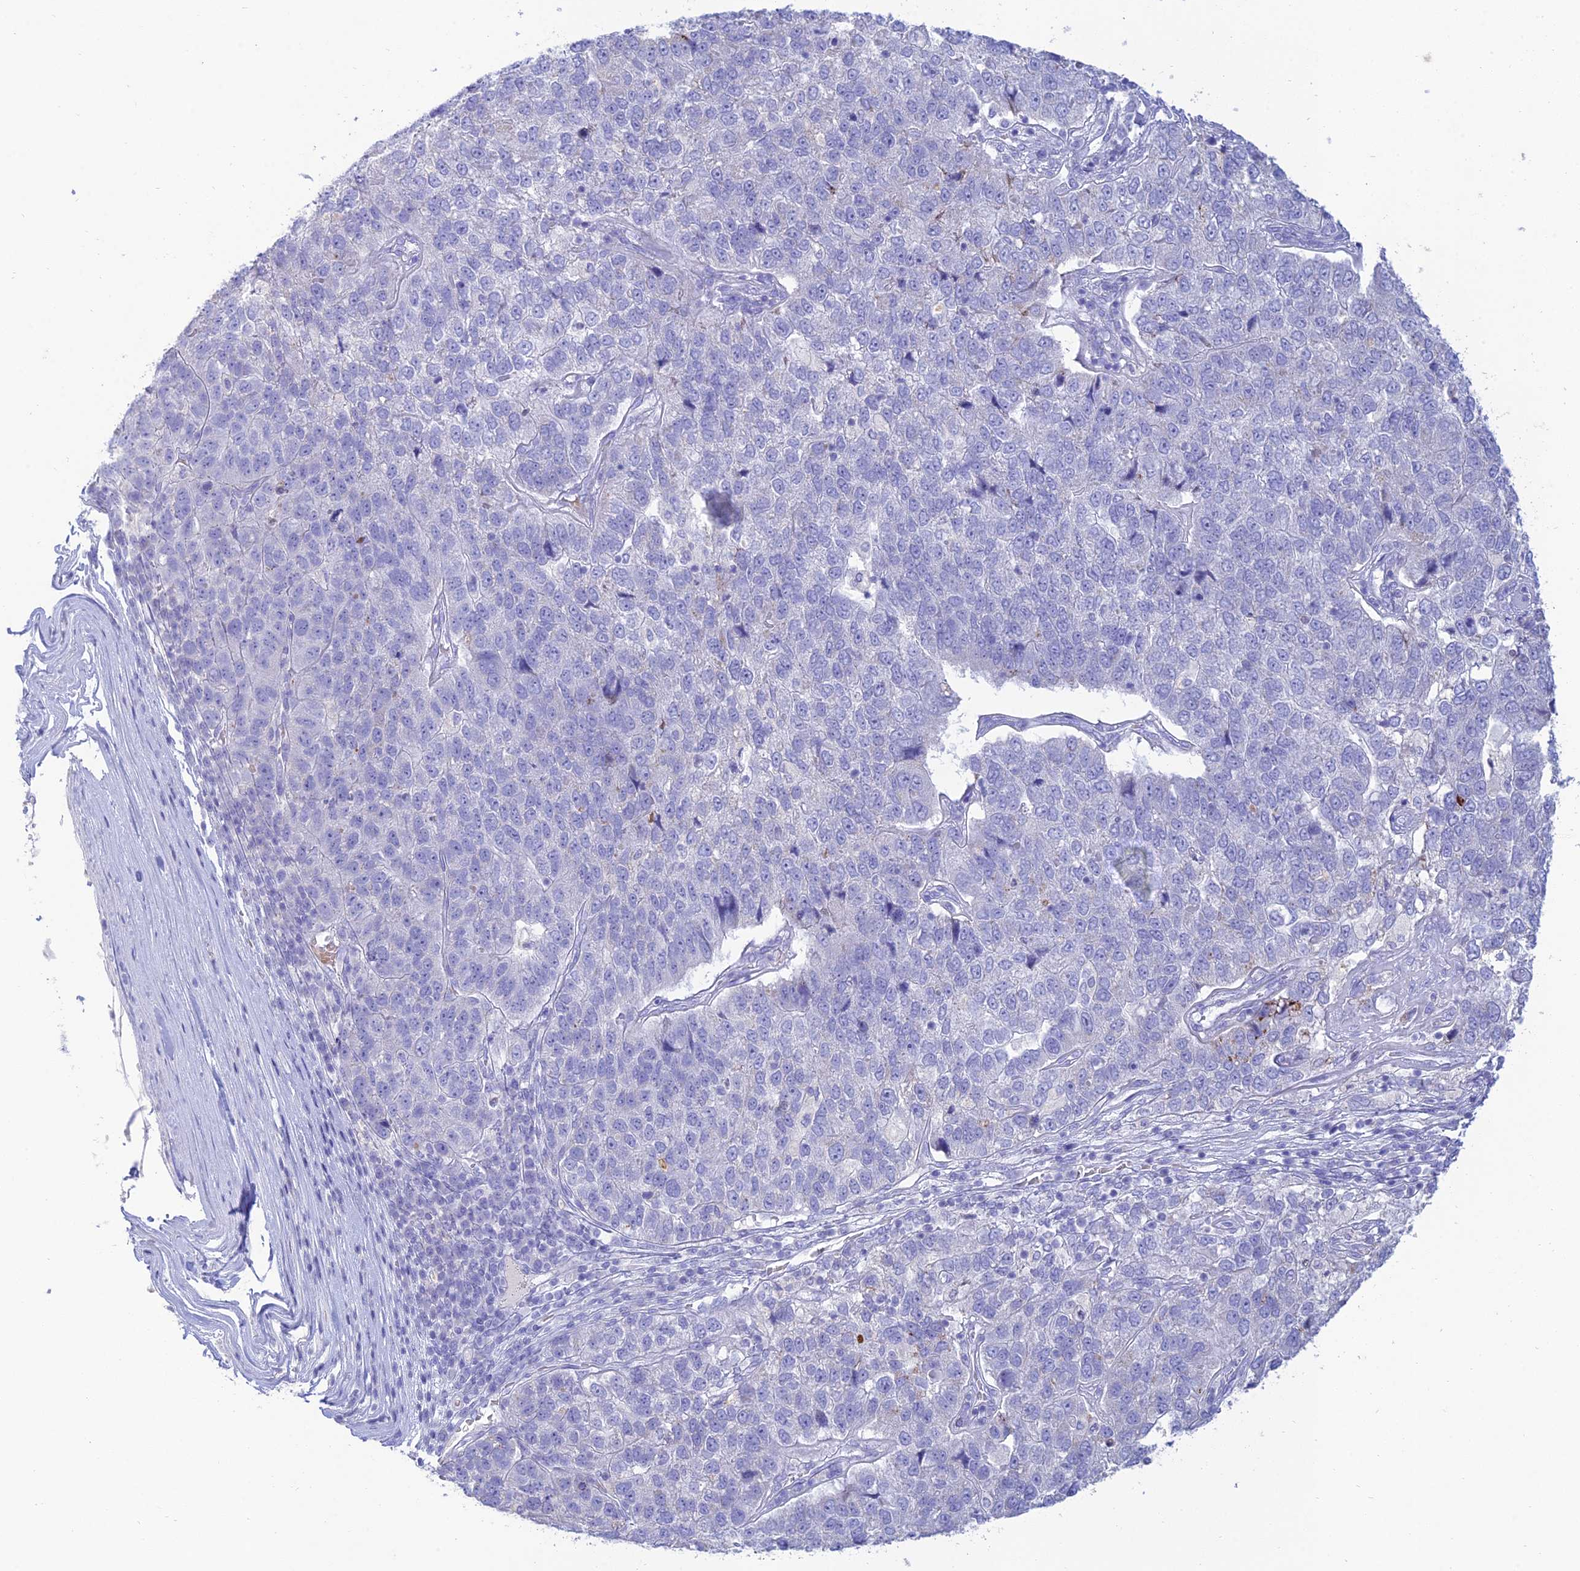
{"staining": {"intensity": "negative", "quantity": "none", "location": "none"}, "tissue": "pancreatic cancer", "cell_type": "Tumor cells", "image_type": "cancer", "snomed": [{"axis": "morphology", "description": "Adenocarcinoma, NOS"}, {"axis": "topography", "description": "Pancreas"}], "caption": "Pancreatic cancer (adenocarcinoma) stained for a protein using immunohistochemistry displays no expression tumor cells.", "gene": "MAL2", "patient": {"sex": "female", "age": 61}}